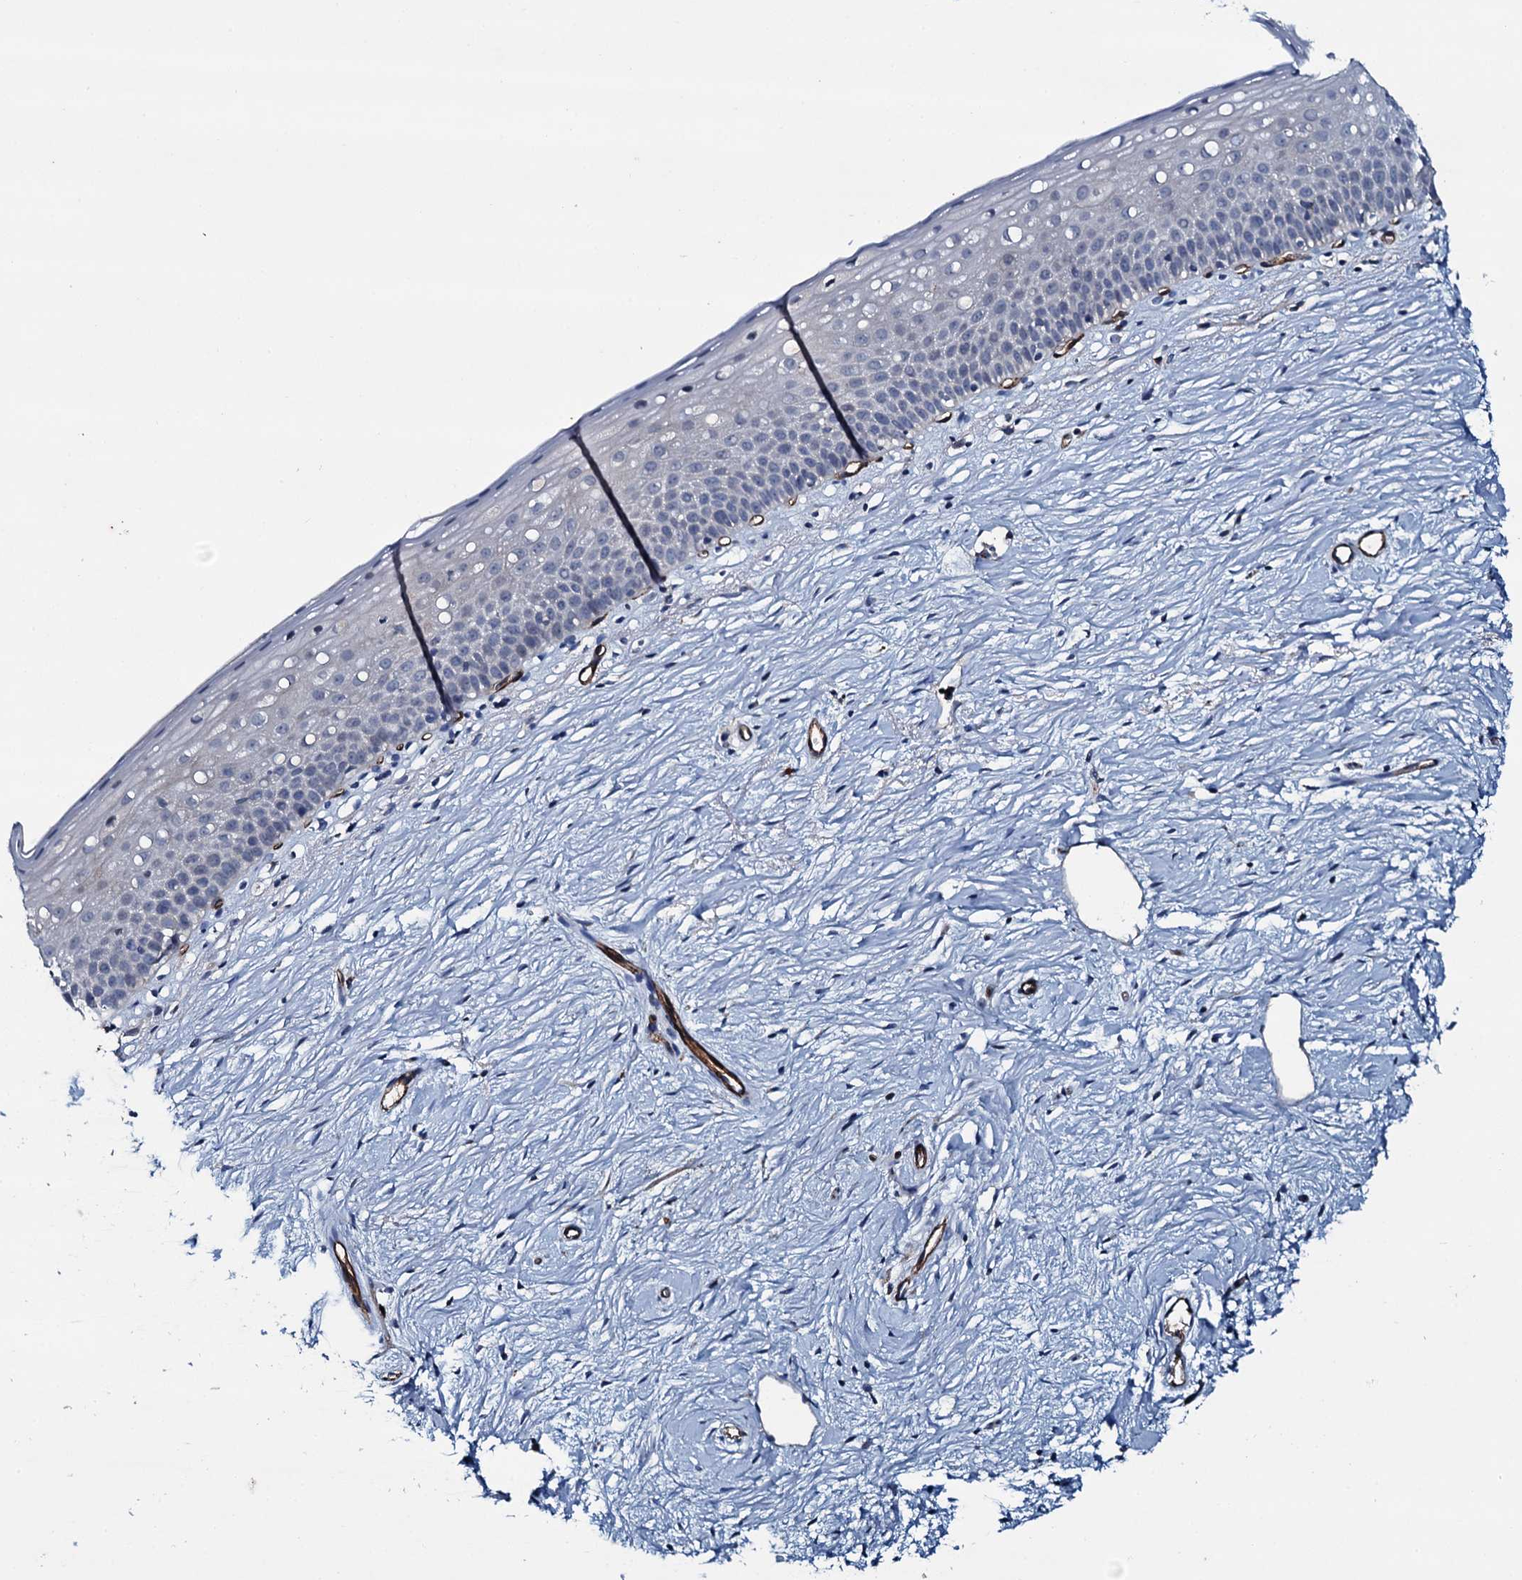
{"staining": {"intensity": "moderate", "quantity": "25%-75%", "location": "cytoplasmic/membranous"}, "tissue": "cervix", "cell_type": "Glandular cells", "image_type": "normal", "snomed": [{"axis": "morphology", "description": "Normal tissue, NOS"}, {"axis": "topography", "description": "Cervix"}], "caption": "Protein analysis of unremarkable cervix reveals moderate cytoplasmic/membranous expression in about 25%-75% of glandular cells. Ihc stains the protein in brown and the nuclei are stained blue.", "gene": "CLEC14A", "patient": {"sex": "female", "age": 57}}